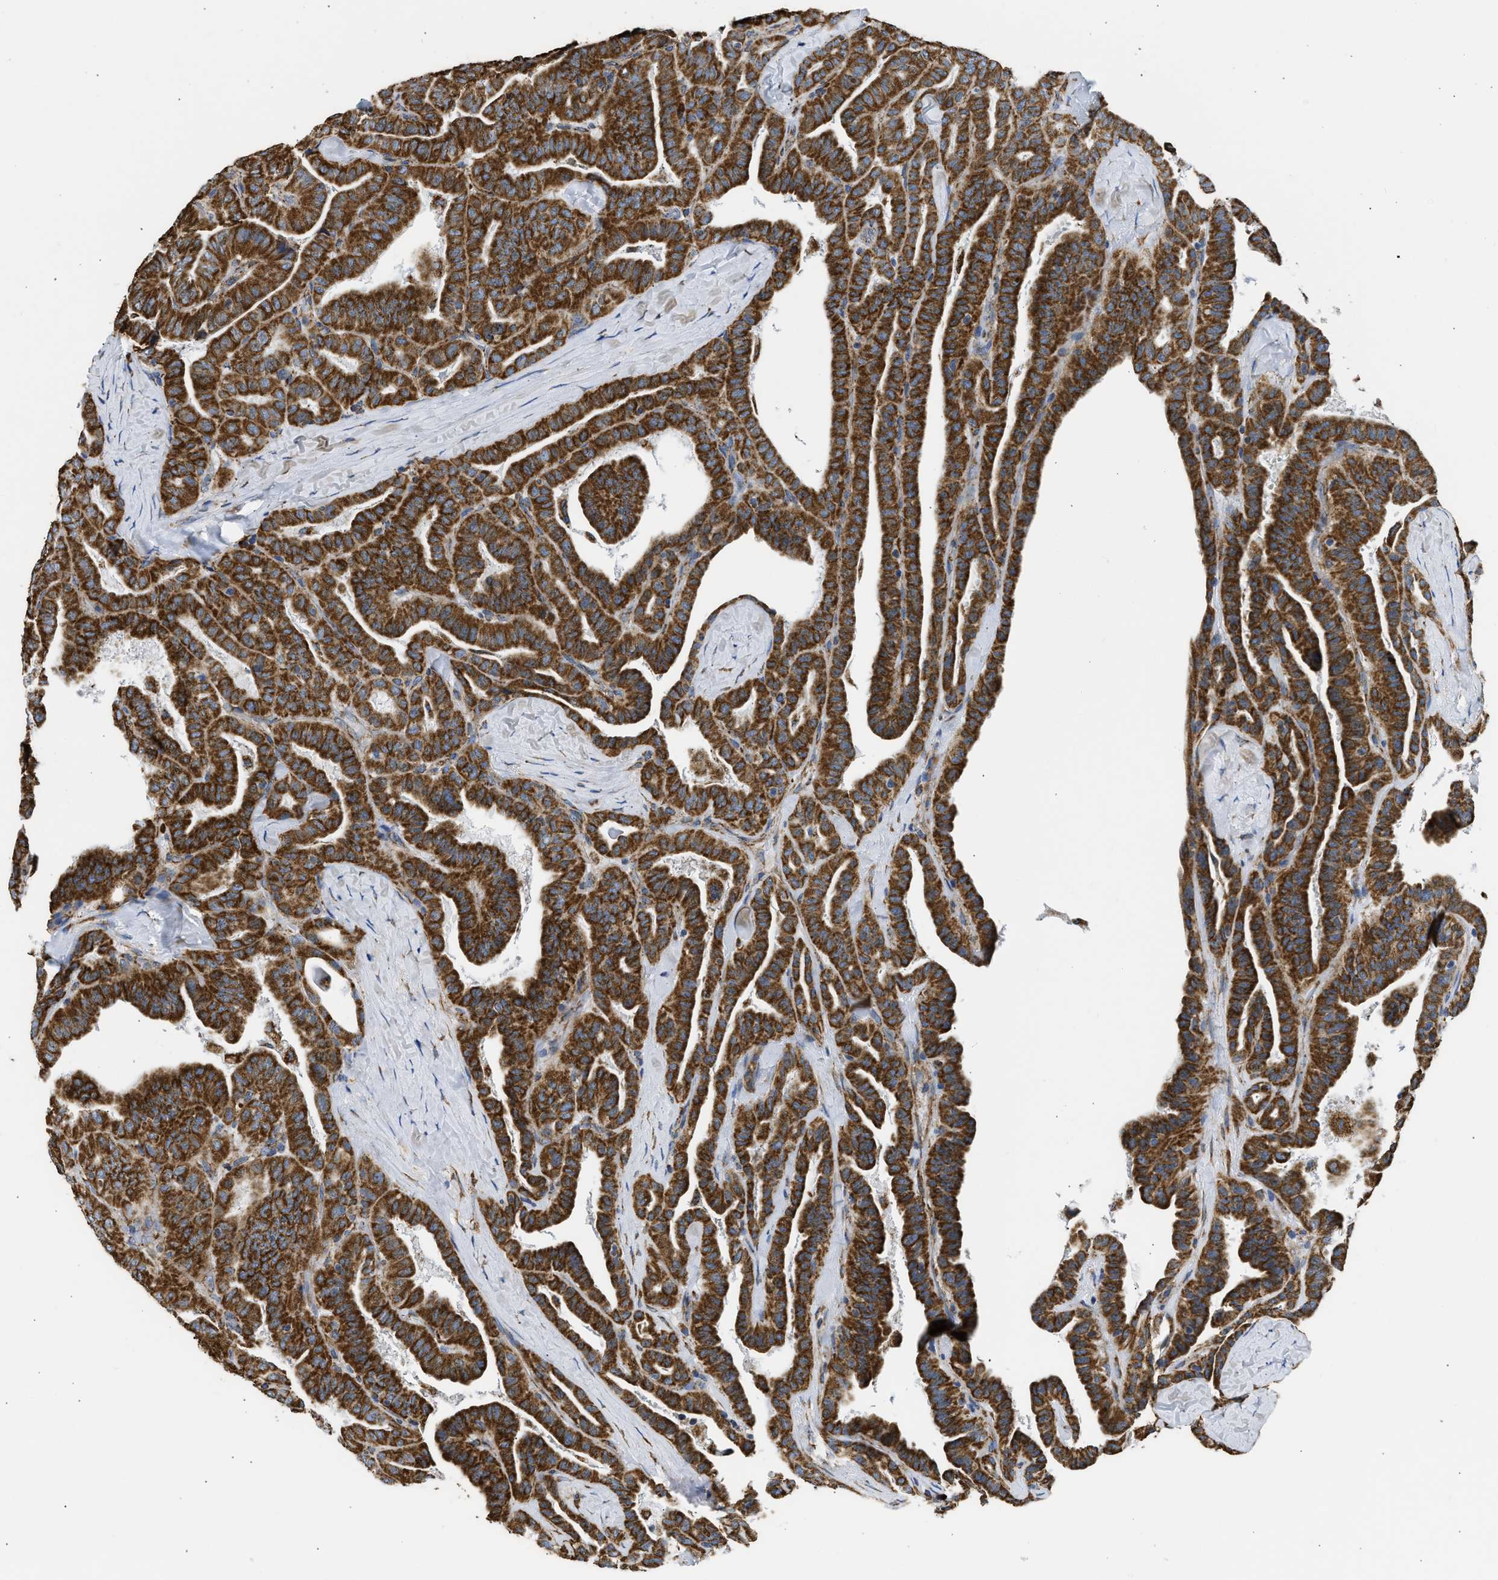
{"staining": {"intensity": "strong", "quantity": ">75%", "location": "cytoplasmic/membranous"}, "tissue": "thyroid cancer", "cell_type": "Tumor cells", "image_type": "cancer", "snomed": [{"axis": "morphology", "description": "Papillary adenocarcinoma, NOS"}, {"axis": "topography", "description": "Thyroid gland"}], "caption": "Immunohistochemistry (IHC) staining of thyroid cancer (papillary adenocarcinoma), which shows high levels of strong cytoplasmic/membranous staining in approximately >75% of tumor cells indicating strong cytoplasmic/membranous protein positivity. The staining was performed using DAB (brown) for protein detection and nuclei were counterstained in hematoxylin (blue).", "gene": "CYCS", "patient": {"sex": "male", "age": 77}}